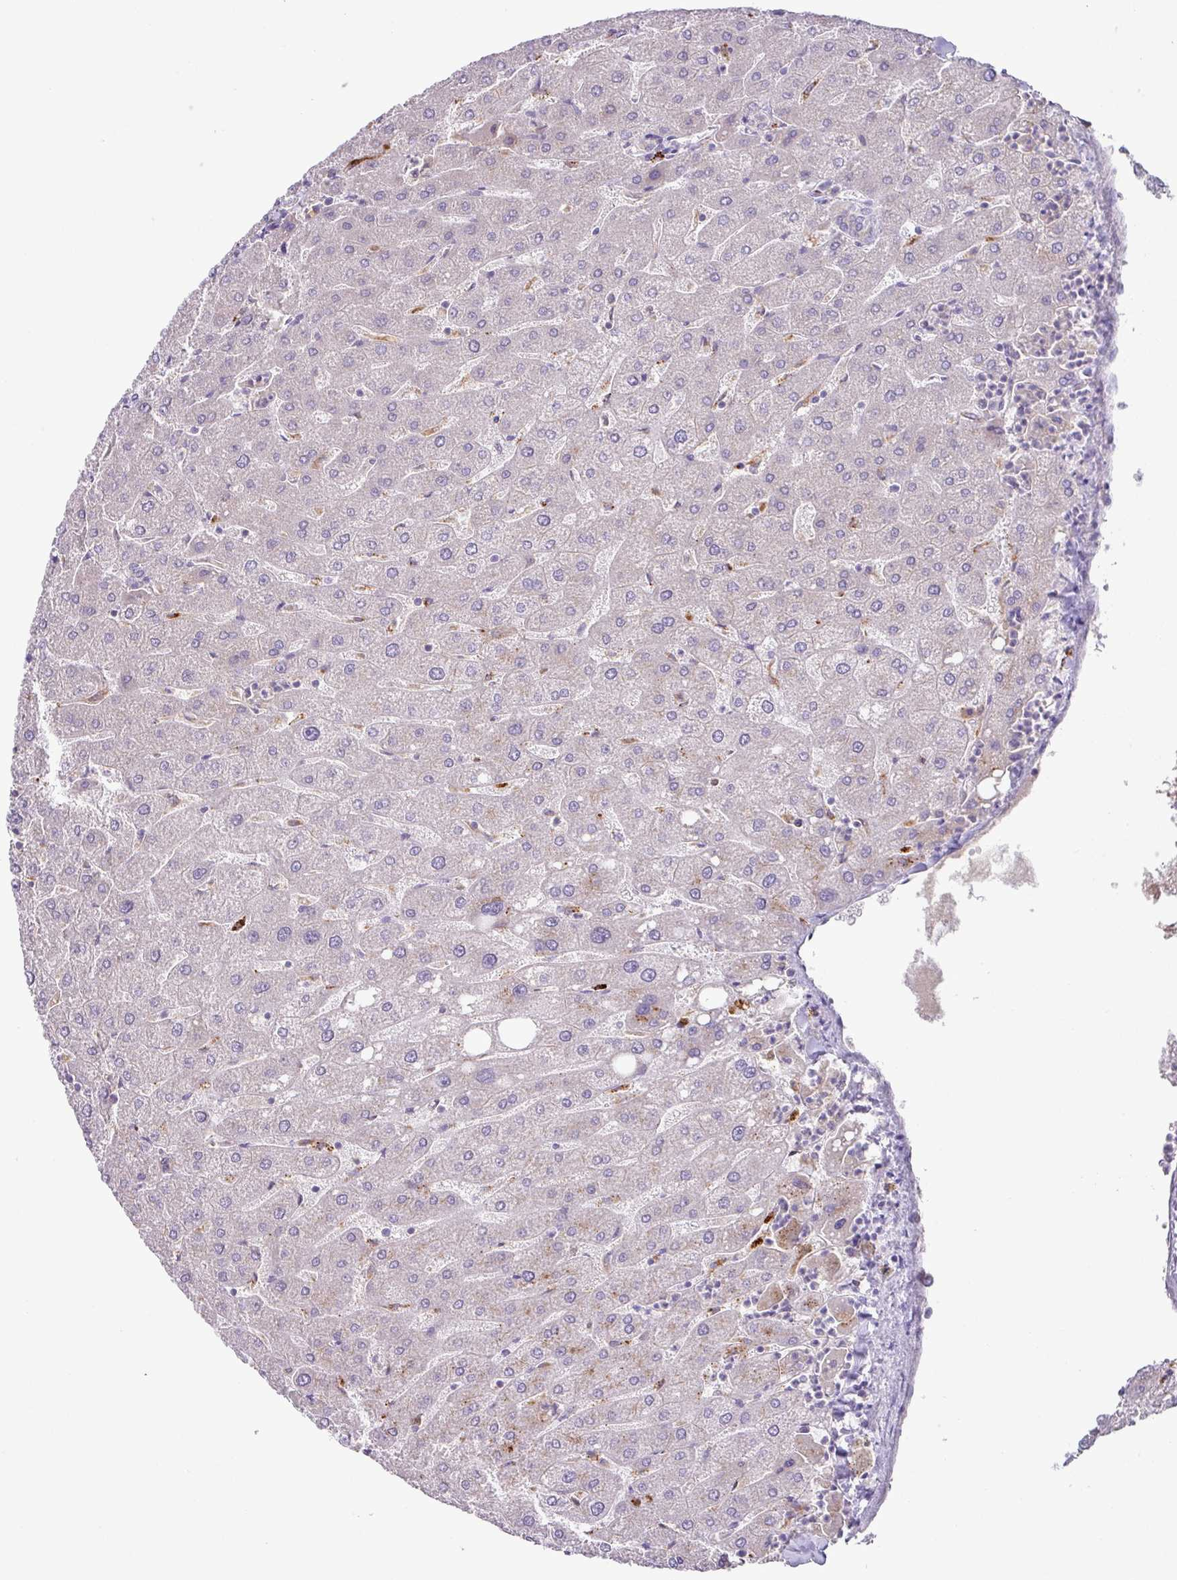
{"staining": {"intensity": "negative", "quantity": "none", "location": "none"}, "tissue": "liver", "cell_type": "Cholangiocytes", "image_type": "normal", "snomed": [{"axis": "morphology", "description": "Normal tissue, NOS"}, {"axis": "topography", "description": "Liver"}], "caption": "The histopathology image reveals no significant positivity in cholangiocytes of liver. (DAB immunohistochemistry, high magnification).", "gene": "PLEKHH3", "patient": {"sex": "male", "age": 67}}